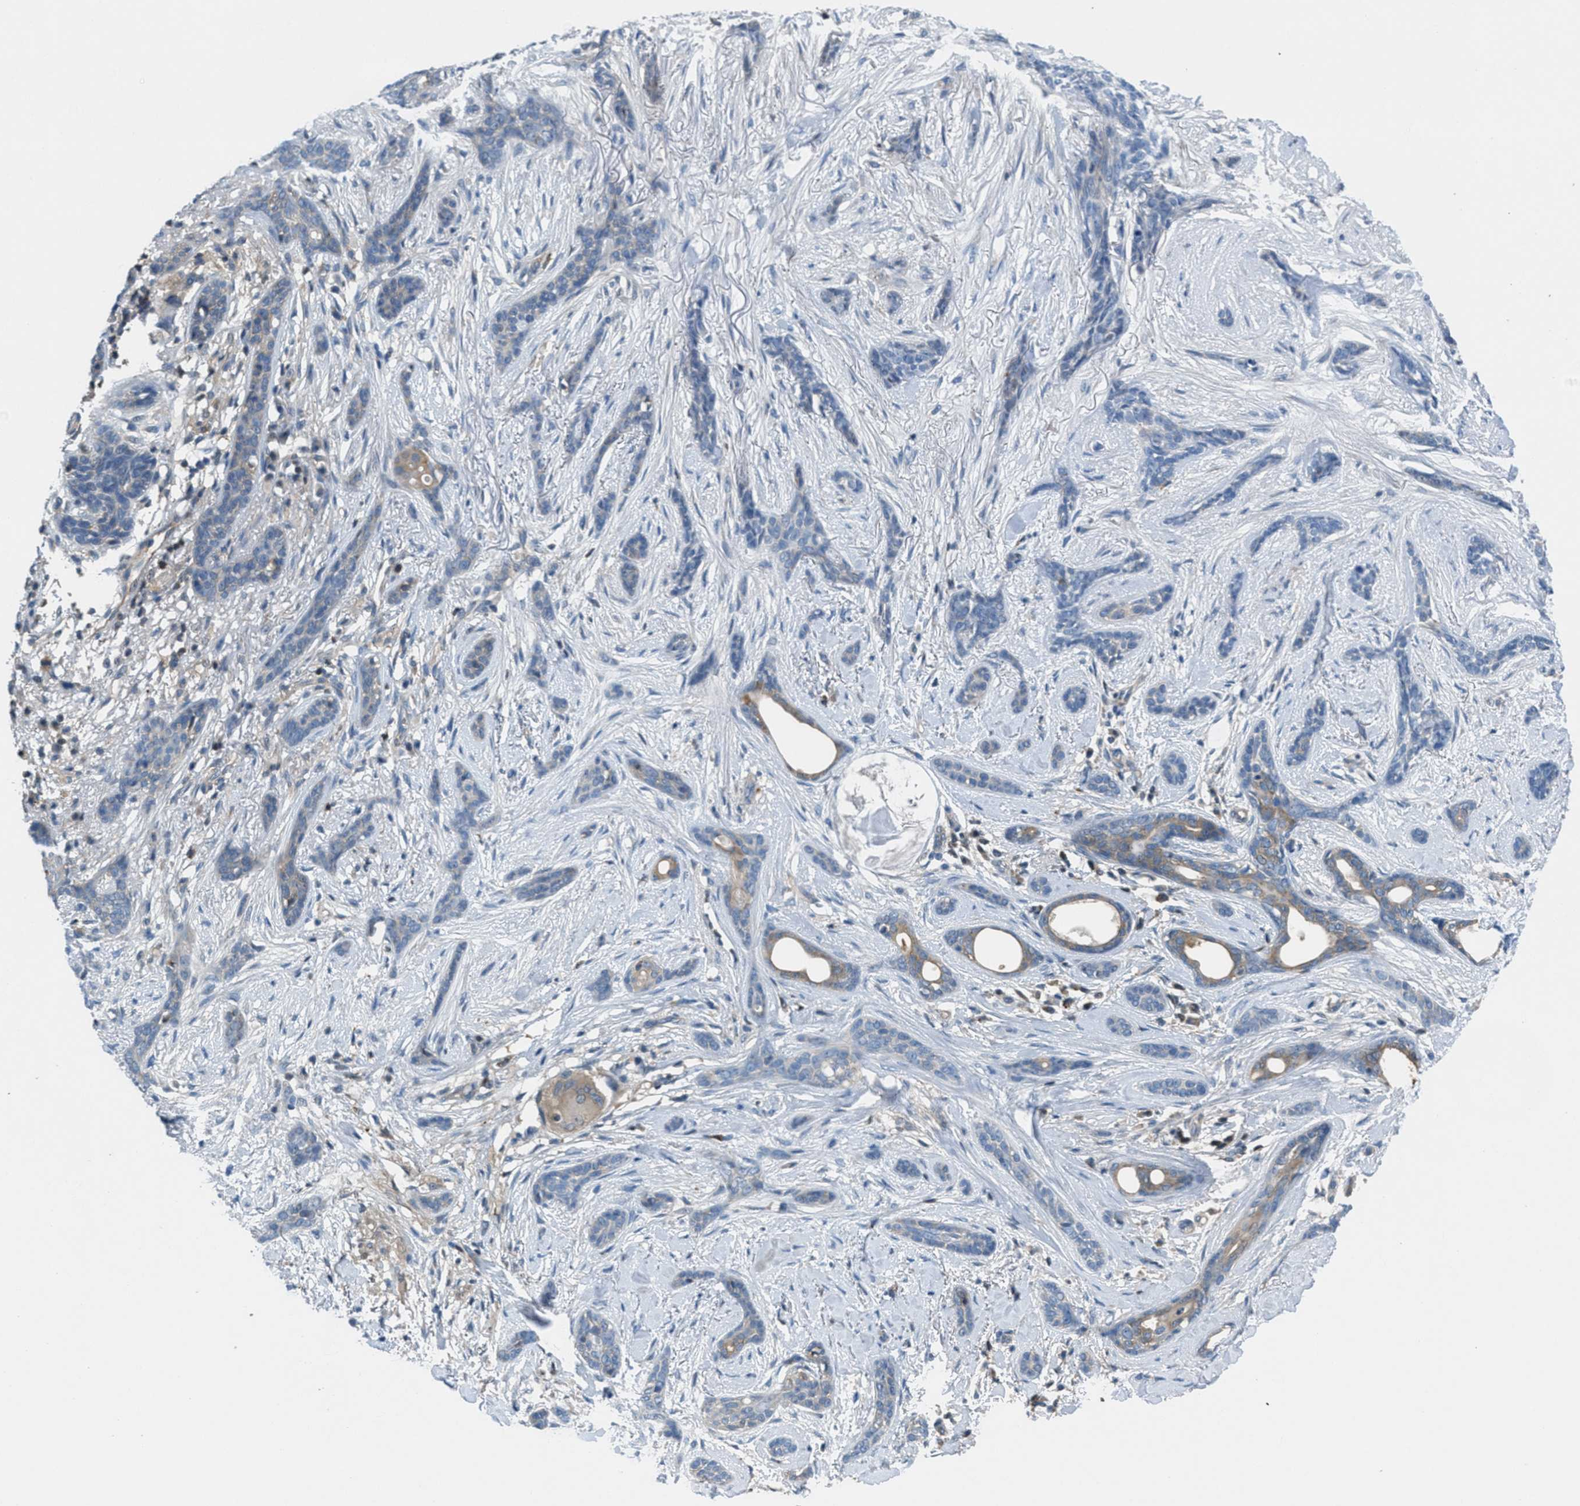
{"staining": {"intensity": "negative", "quantity": "none", "location": "none"}, "tissue": "skin cancer", "cell_type": "Tumor cells", "image_type": "cancer", "snomed": [{"axis": "morphology", "description": "Basal cell carcinoma"}, {"axis": "morphology", "description": "Adnexal tumor, benign"}, {"axis": "topography", "description": "Skin"}], "caption": "Immunohistochemistry histopathology image of neoplastic tissue: human skin cancer (basal cell carcinoma) stained with DAB displays no significant protein positivity in tumor cells.", "gene": "PIP5K1C", "patient": {"sex": "female", "age": 42}}